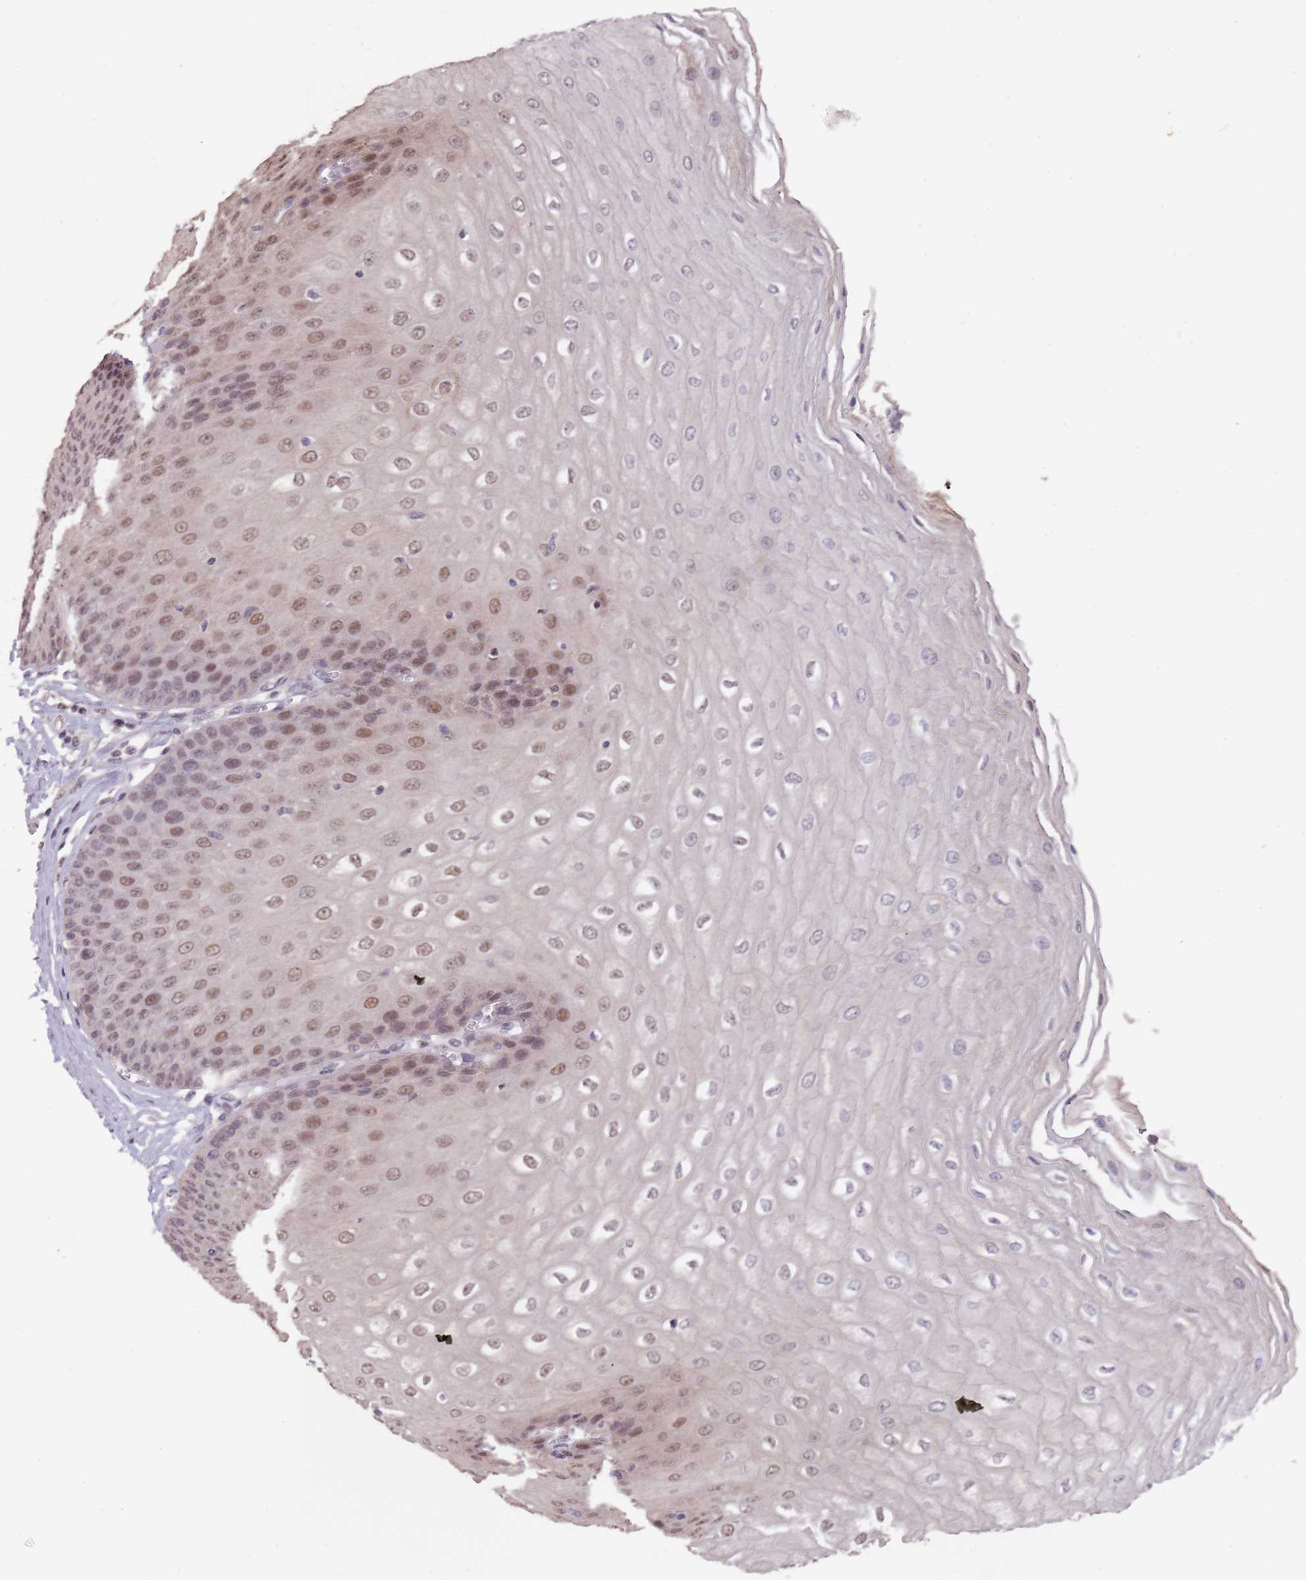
{"staining": {"intensity": "moderate", "quantity": ">75%", "location": "nuclear"}, "tissue": "esophagus", "cell_type": "Squamous epithelial cells", "image_type": "normal", "snomed": [{"axis": "morphology", "description": "Normal tissue, NOS"}, {"axis": "topography", "description": "Esophagus"}], "caption": "Esophagus was stained to show a protein in brown. There is medium levels of moderate nuclear staining in about >75% of squamous epithelial cells.", "gene": "CIZ1", "patient": {"sex": "male", "age": 60}}